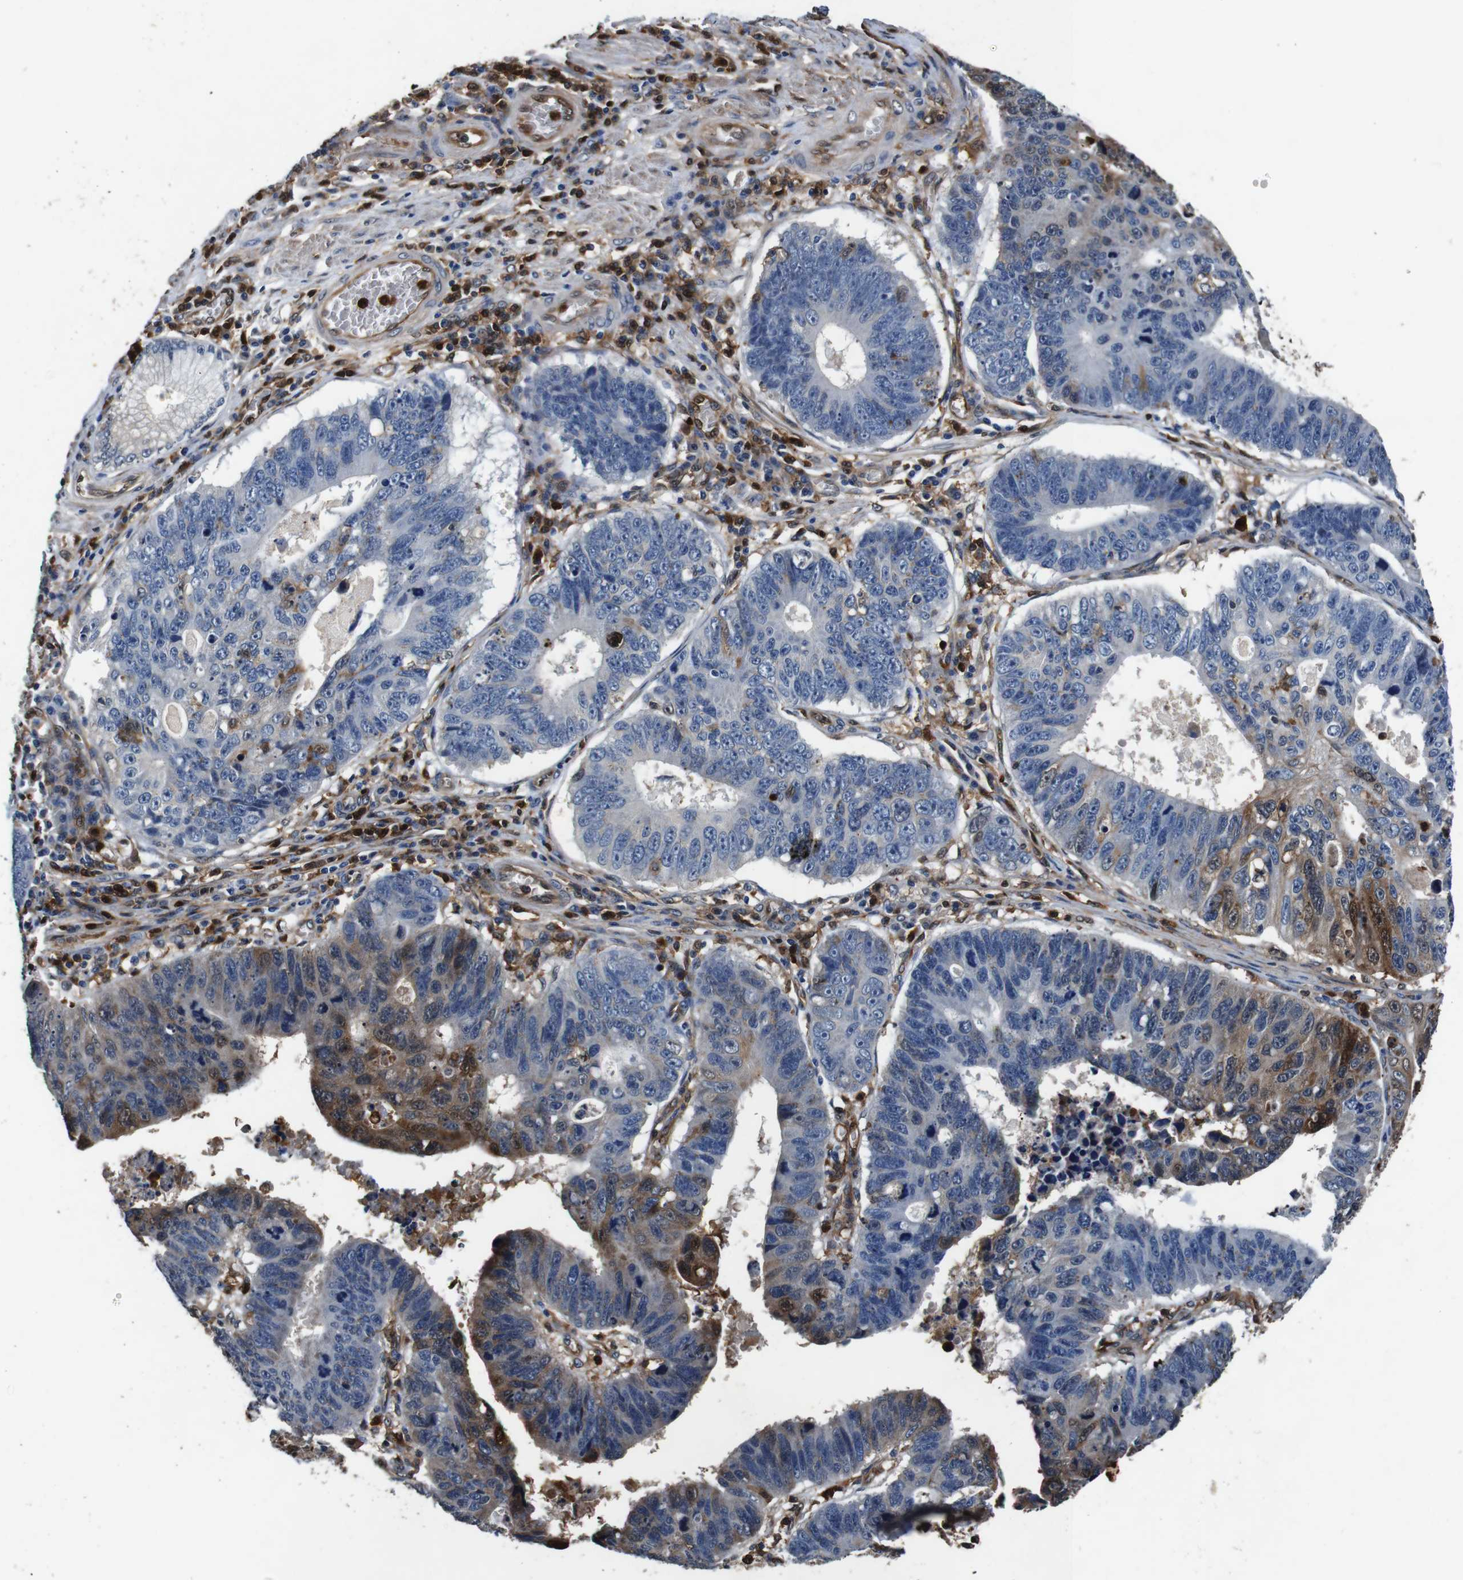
{"staining": {"intensity": "strong", "quantity": "<25%", "location": "cytoplasmic/membranous,nuclear"}, "tissue": "stomach cancer", "cell_type": "Tumor cells", "image_type": "cancer", "snomed": [{"axis": "morphology", "description": "Adenocarcinoma, NOS"}, {"axis": "topography", "description": "Stomach"}], "caption": "High-magnification brightfield microscopy of stomach cancer stained with DAB (3,3'-diaminobenzidine) (brown) and counterstained with hematoxylin (blue). tumor cells exhibit strong cytoplasmic/membranous and nuclear expression is present in approximately<25% of cells.", "gene": "ANXA1", "patient": {"sex": "male", "age": 59}}